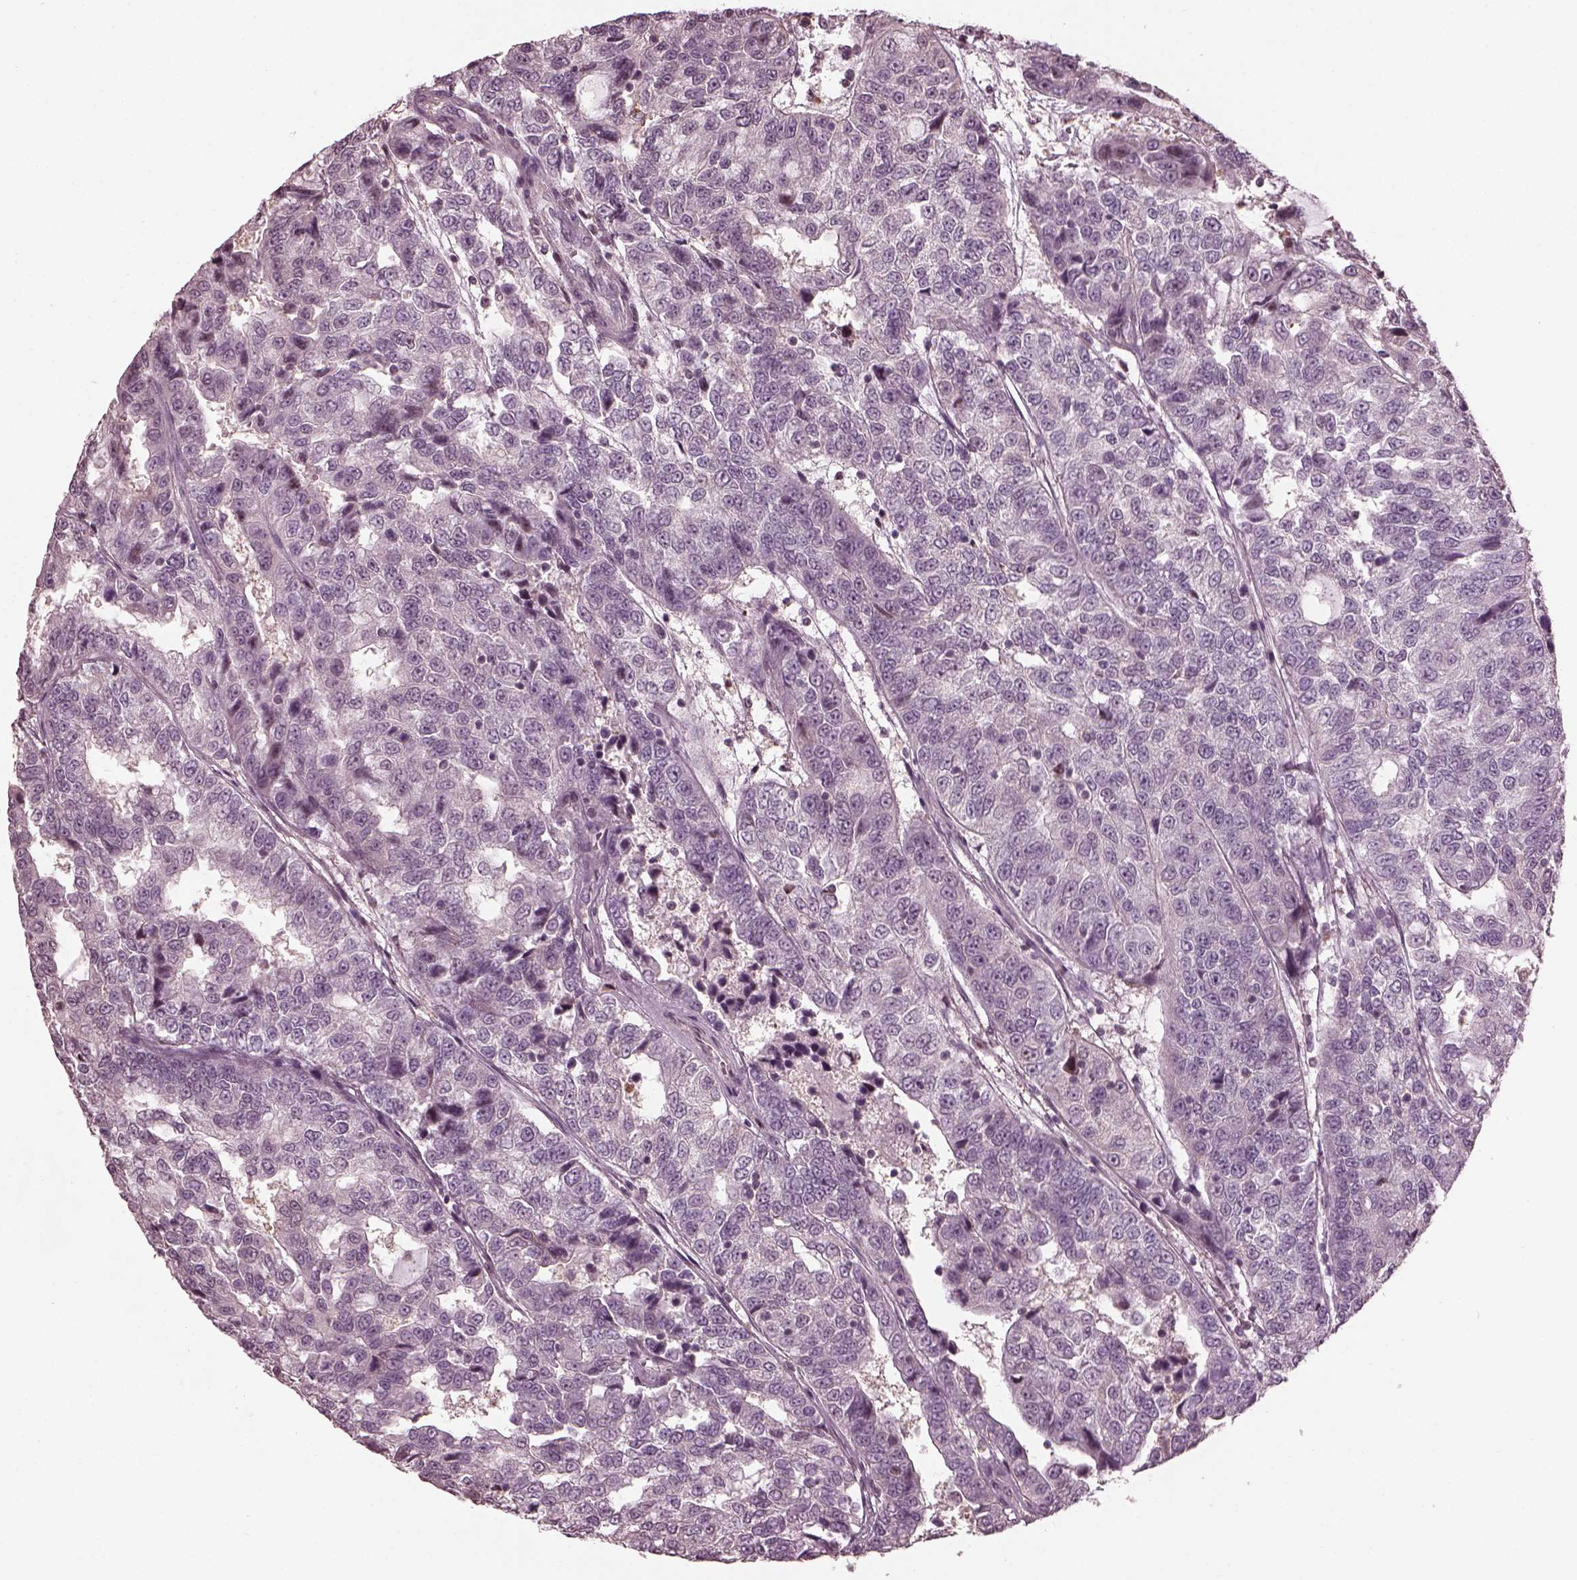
{"staining": {"intensity": "negative", "quantity": "none", "location": "none"}, "tissue": "urothelial cancer", "cell_type": "Tumor cells", "image_type": "cancer", "snomed": [{"axis": "morphology", "description": "Urothelial carcinoma, NOS"}, {"axis": "morphology", "description": "Urothelial carcinoma, High grade"}, {"axis": "topography", "description": "Urinary bladder"}], "caption": "An image of human high-grade urothelial carcinoma is negative for staining in tumor cells.", "gene": "BFSP1", "patient": {"sex": "female", "age": 73}}